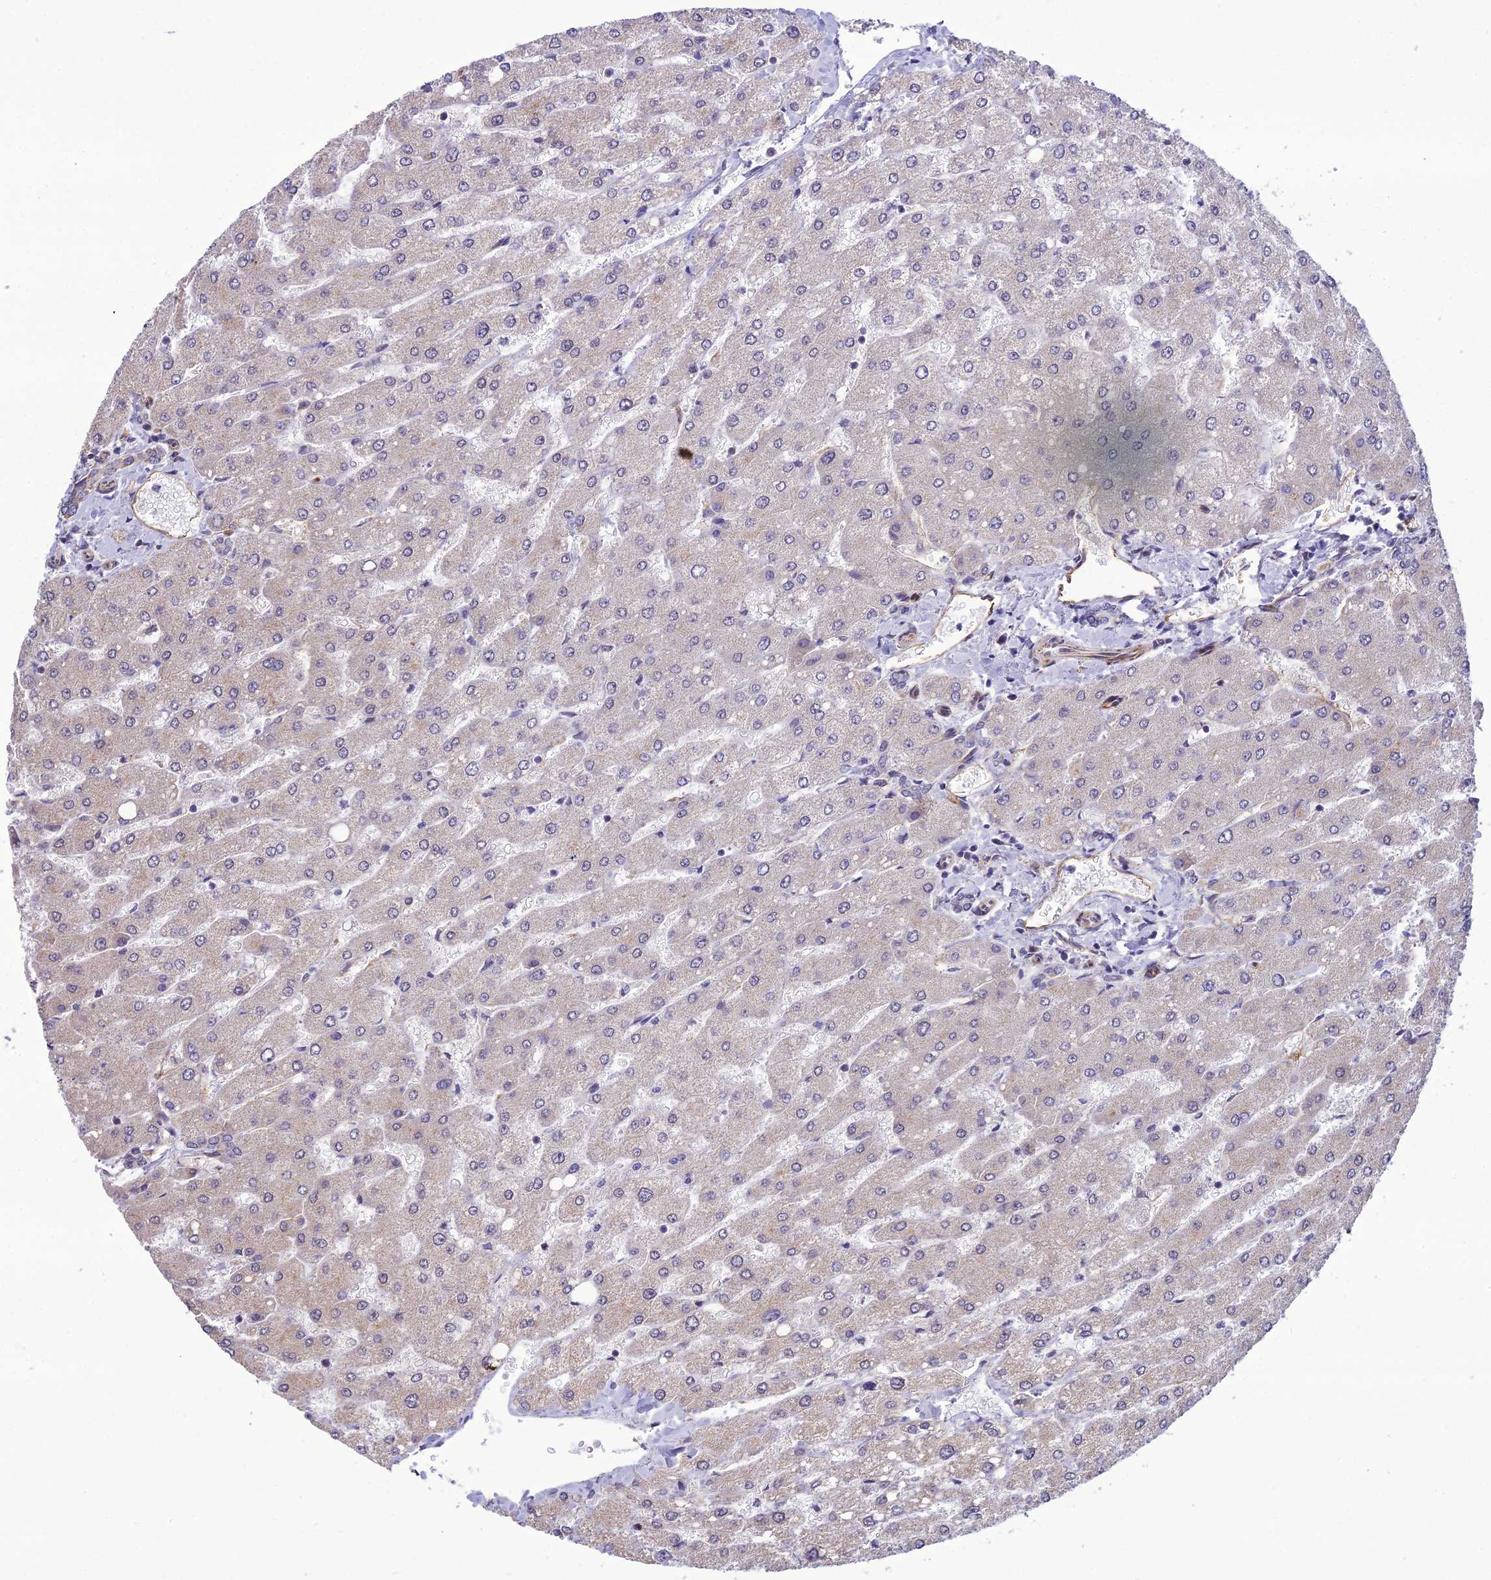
{"staining": {"intensity": "negative", "quantity": "none", "location": "none"}, "tissue": "liver", "cell_type": "Cholangiocytes", "image_type": "normal", "snomed": [{"axis": "morphology", "description": "Normal tissue, NOS"}, {"axis": "topography", "description": "Liver"}], "caption": "There is no significant expression in cholangiocytes of liver. (Brightfield microscopy of DAB (3,3'-diaminobenzidine) immunohistochemistry at high magnification).", "gene": "NODAL", "patient": {"sex": "male", "age": 55}}